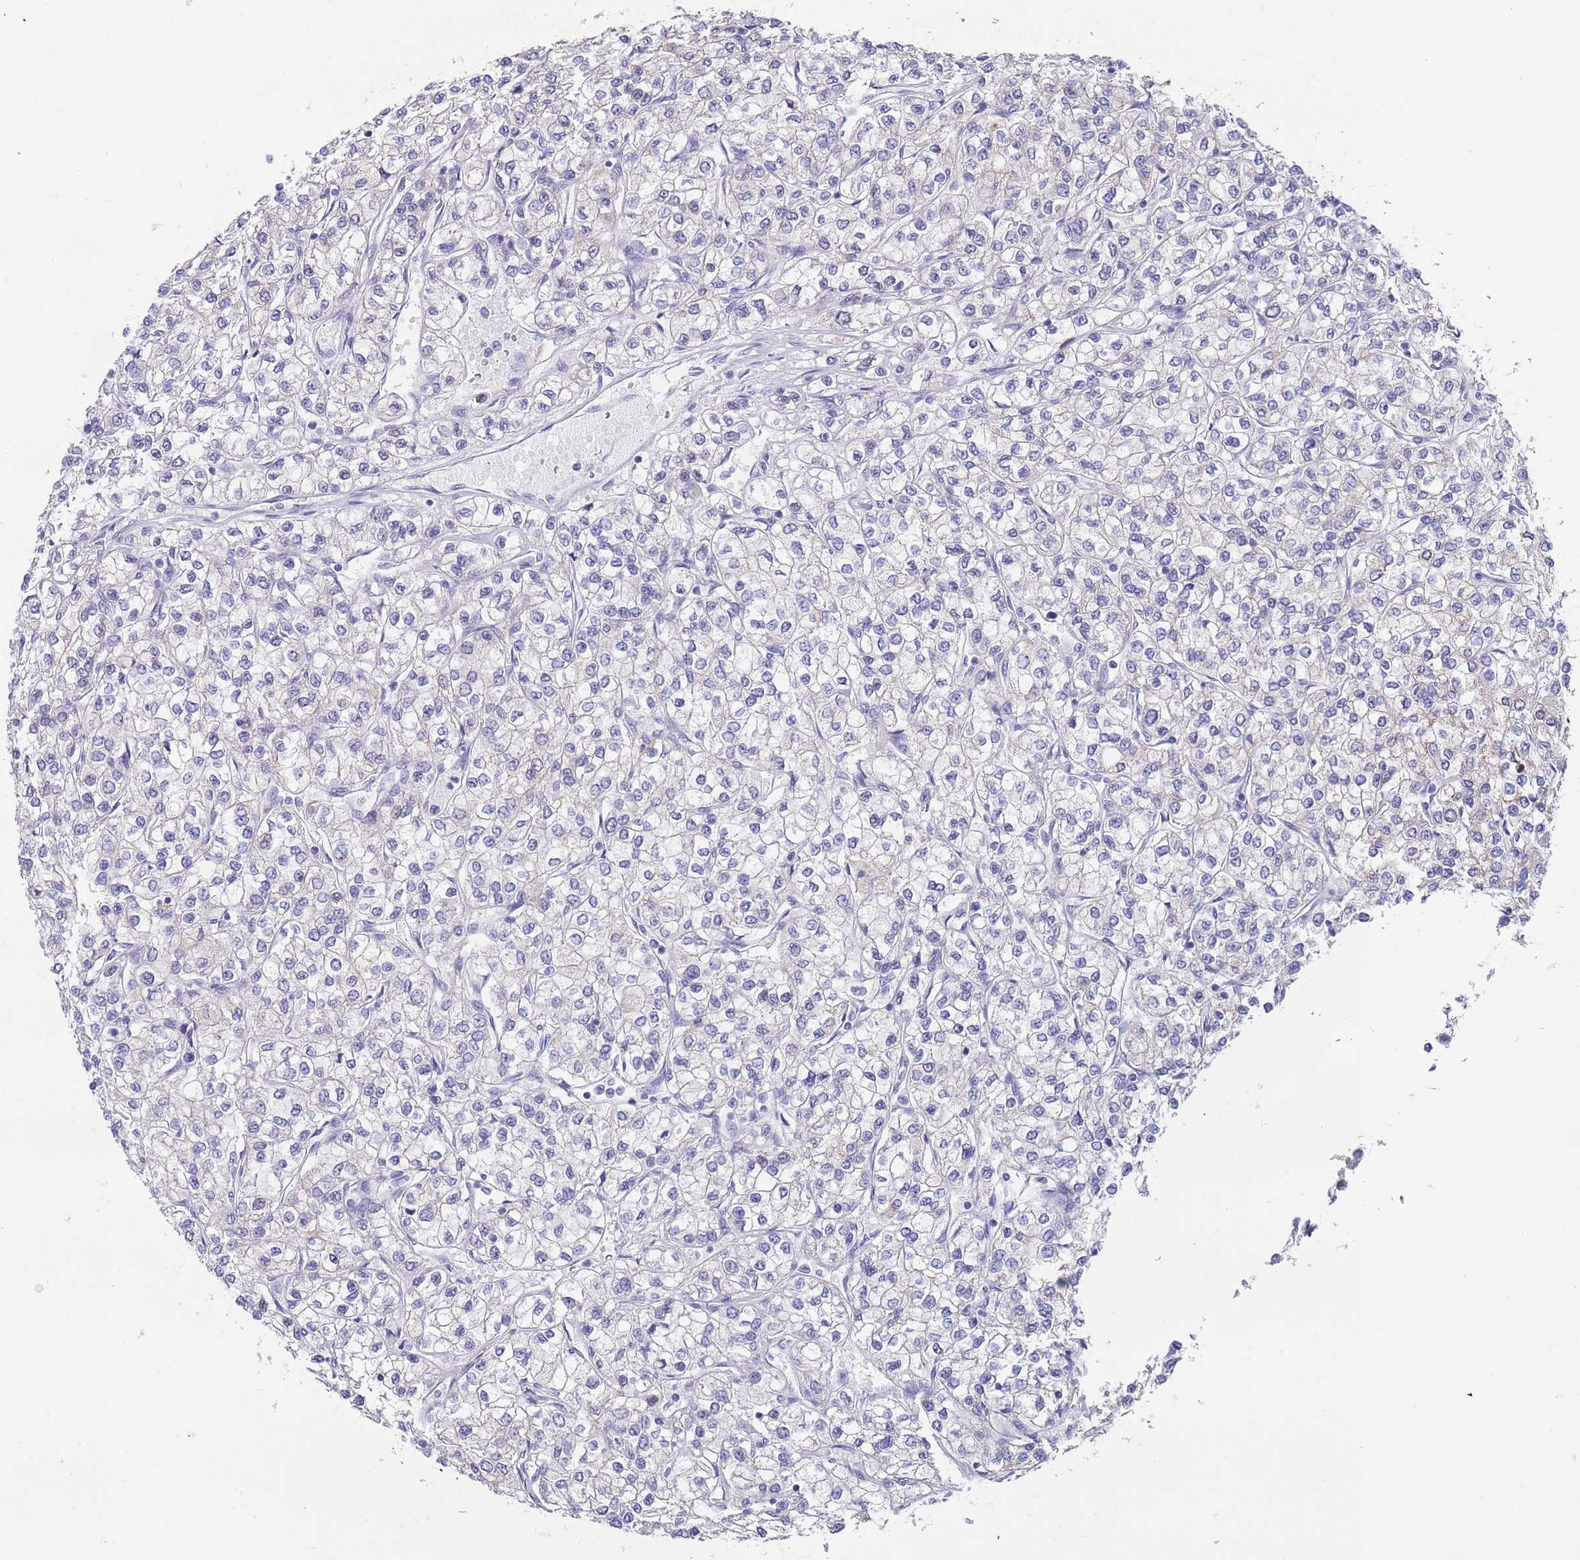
{"staining": {"intensity": "negative", "quantity": "none", "location": "none"}, "tissue": "renal cancer", "cell_type": "Tumor cells", "image_type": "cancer", "snomed": [{"axis": "morphology", "description": "Adenocarcinoma, NOS"}, {"axis": "topography", "description": "Kidney"}], "caption": "The micrograph reveals no staining of tumor cells in adenocarcinoma (renal). The staining was performed using DAB (3,3'-diaminobenzidine) to visualize the protein expression in brown, while the nuclei were stained in blue with hematoxylin (Magnification: 20x).", "gene": "SPIRE2", "patient": {"sex": "male", "age": 80}}